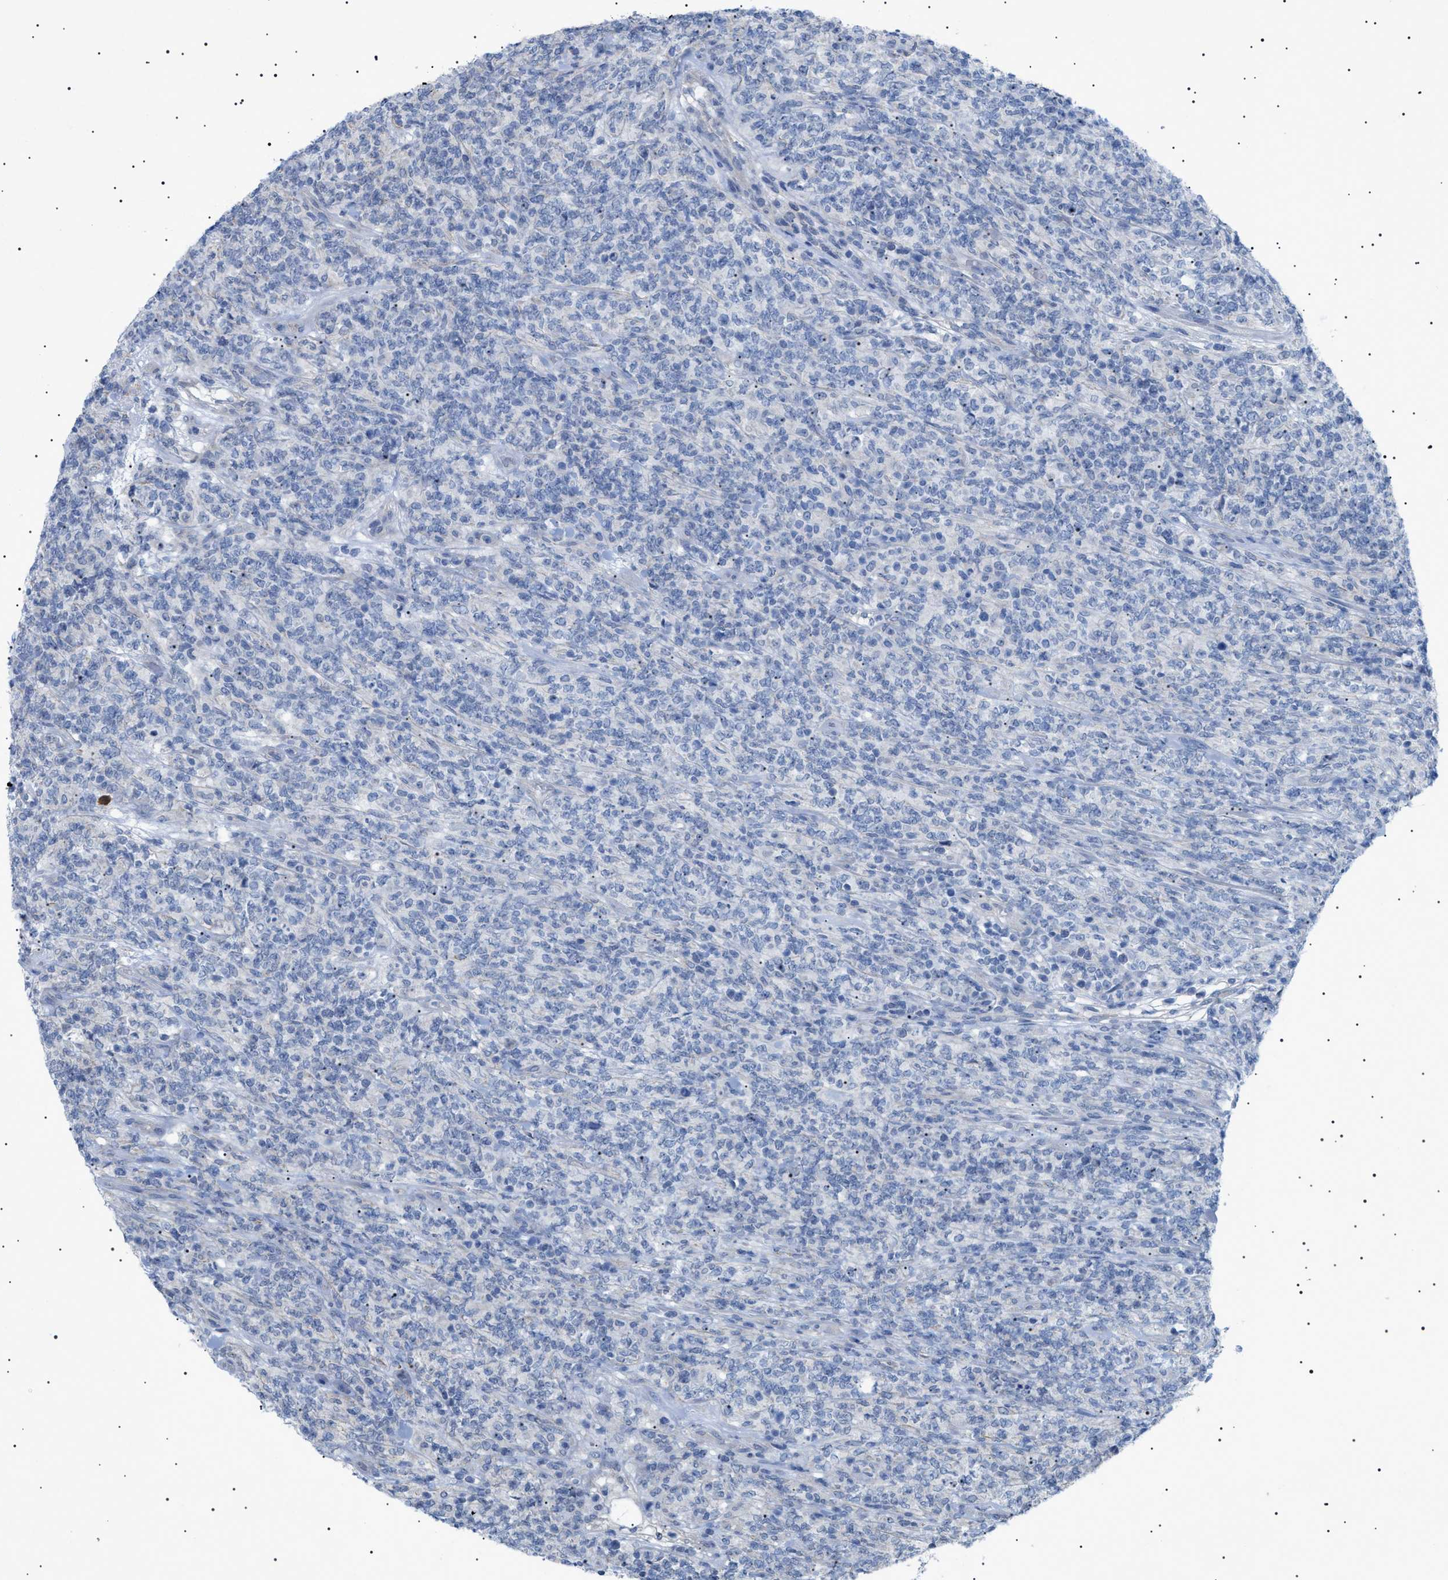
{"staining": {"intensity": "negative", "quantity": "none", "location": "none"}, "tissue": "lymphoma", "cell_type": "Tumor cells", "image_type": "cancer", "snomed": [{"axis": "morphology", "description": "Malignant lymphoma, non-Hodgkin's type, High grade"}, {"axis": "topography", "description": "Soft tissue"}], "caption": "This is an IHC image of human lymphoma. There is no positivity in tumor cells.", "gene": "ADAMTS1", "patient": {"sex": "male", "age": 18}}